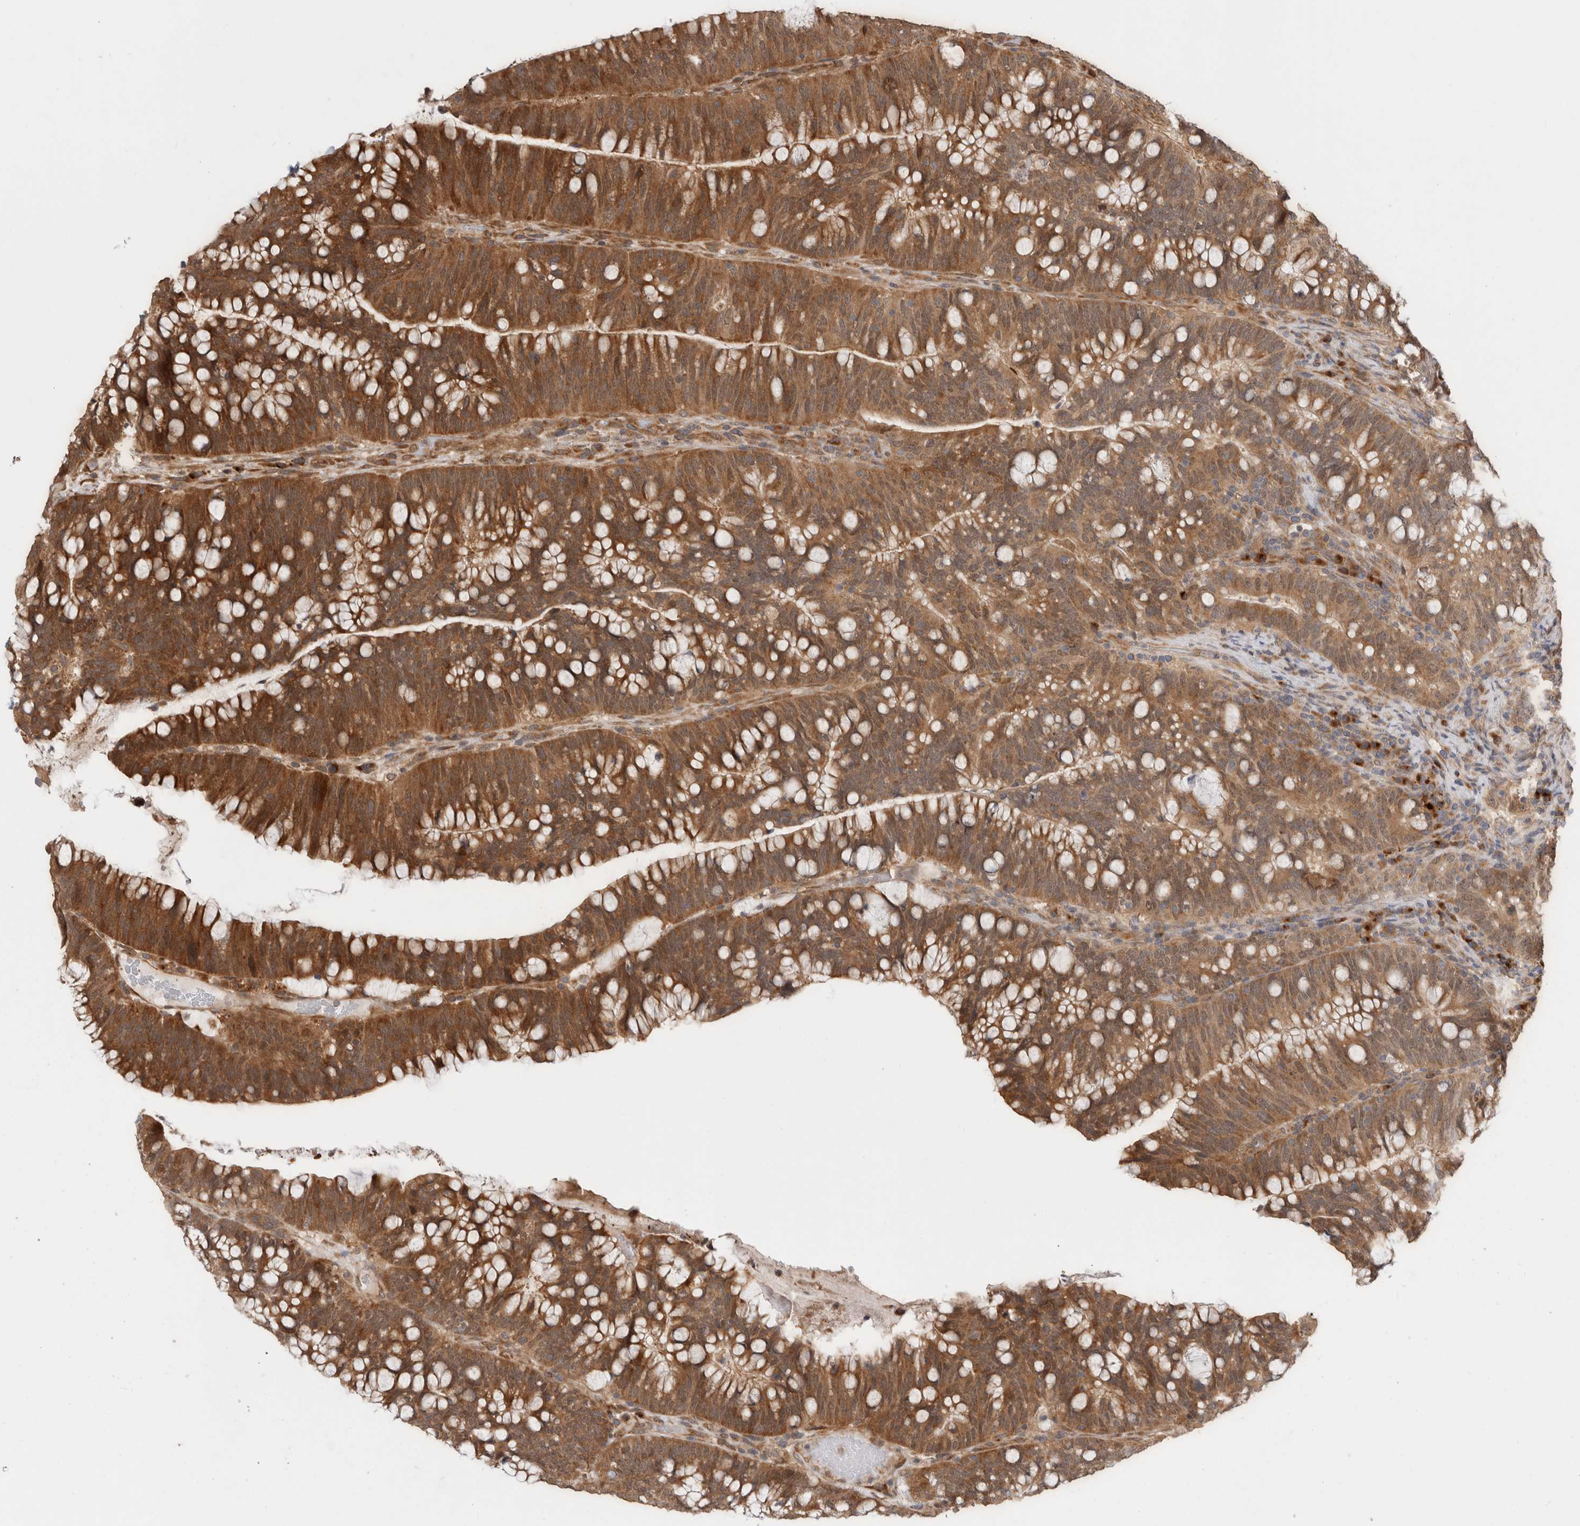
{"staining": {"intensity": "moderate", "quantity": ">75%", "location": "cytoplasmic/membranous"}, "tissue": "colorectal cancer", "cell_type": "Tumor cells", "image_type": "cancer", "snomed": [{"axis": "morphology", "description": "Adenocarcinoma, NOS"}, {"axis": "topography", "description": "Colon"}], "caption": "This is an image of IHC staining of colorectal cancer (adenocarcinoma), which shows moderate expression in the cytoplasmic/membranous of tumor cells.", "gene": "ACTL9", "patient": {"sex": "female", "age": 66}}